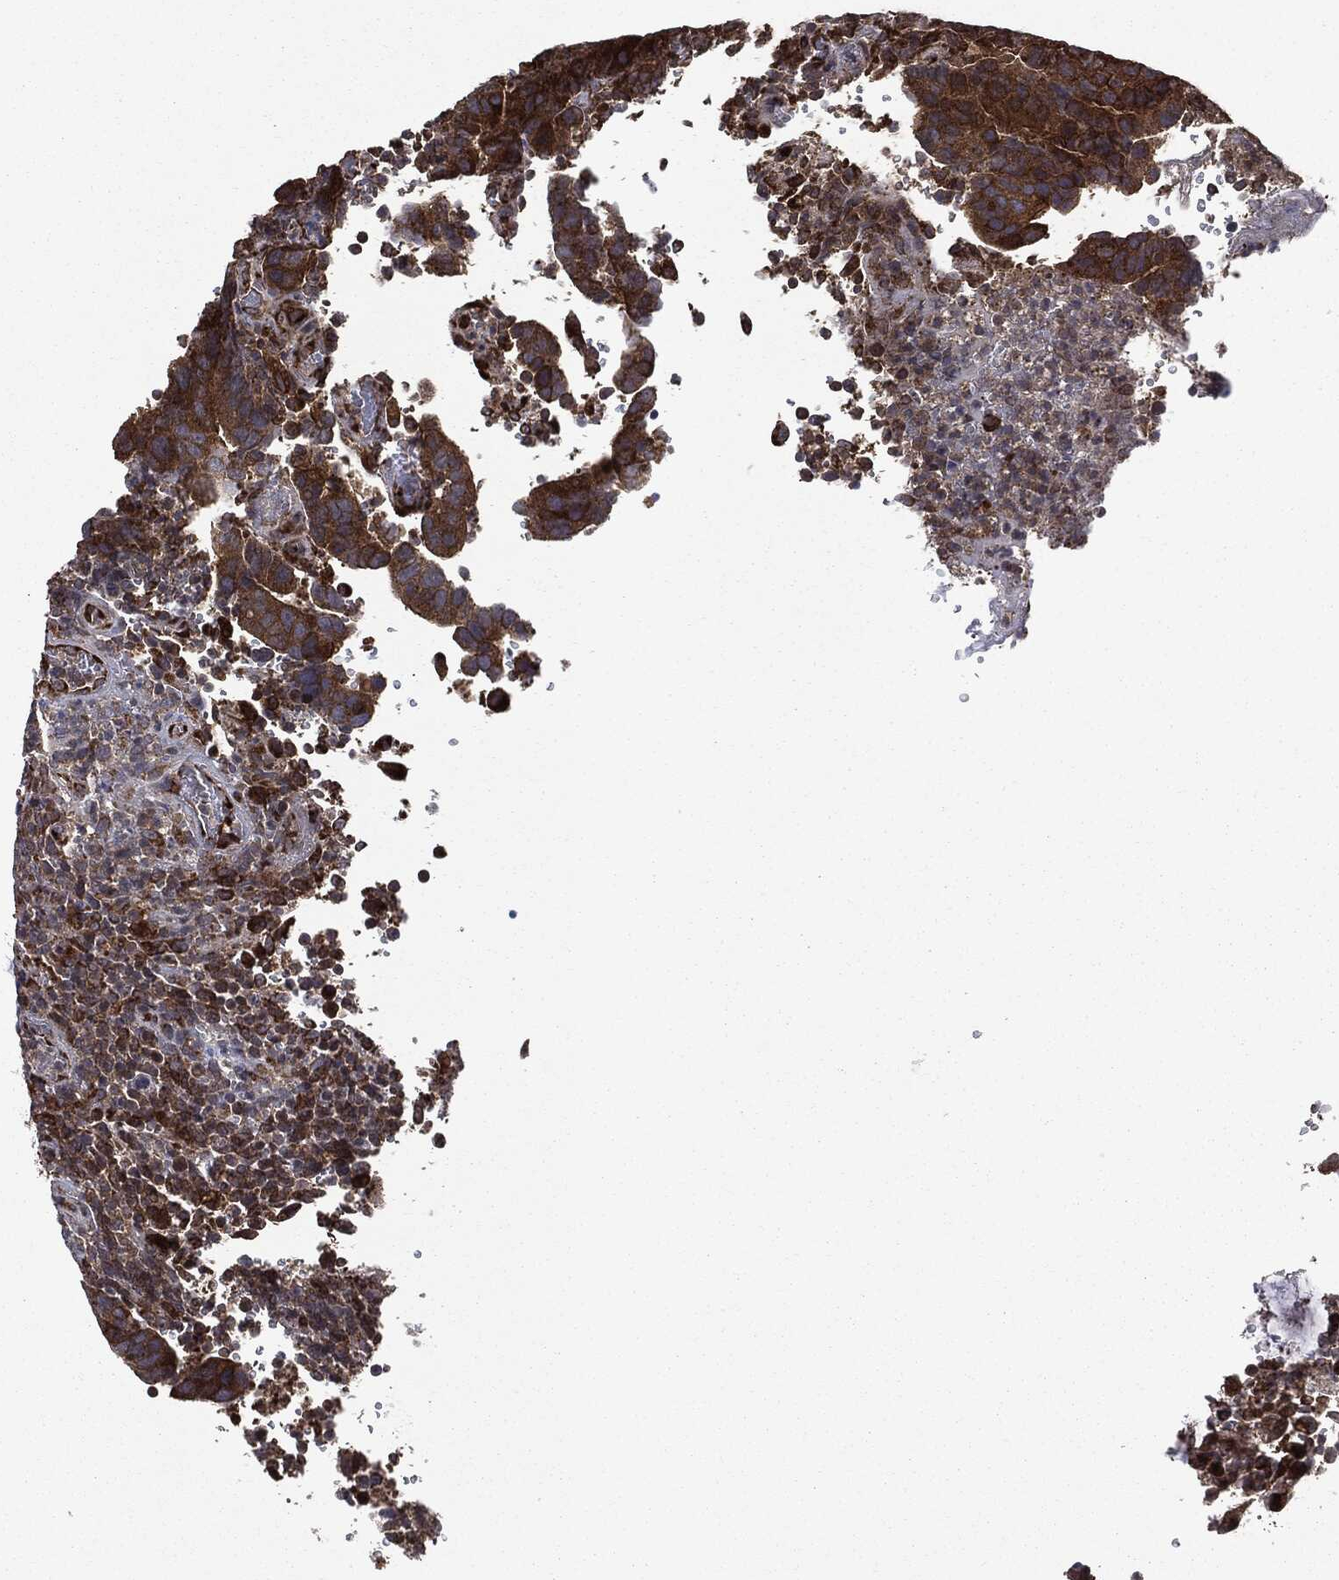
{"staining": {"intensity": "strong", "quantity": ">75%", "location": "cytoplasmic/membranous"}, "tissue": "colorectal cancer", "cell_type": "Tumor cells", "image_type": "cancer", "snomed": [{"axis": "morphology", "description": "Adenocarcinoma, NOS"}, {"axis": "topography", "description": "Colon"}], "caption": "Brown immunohistochemical staining in colorectal adenocarcinoma shows strong cytoplasmic/membranous staining in approximately >75% of tumor cells.", "gene": "PLOD3", "patient": {"sex": "female", "age": 56}}